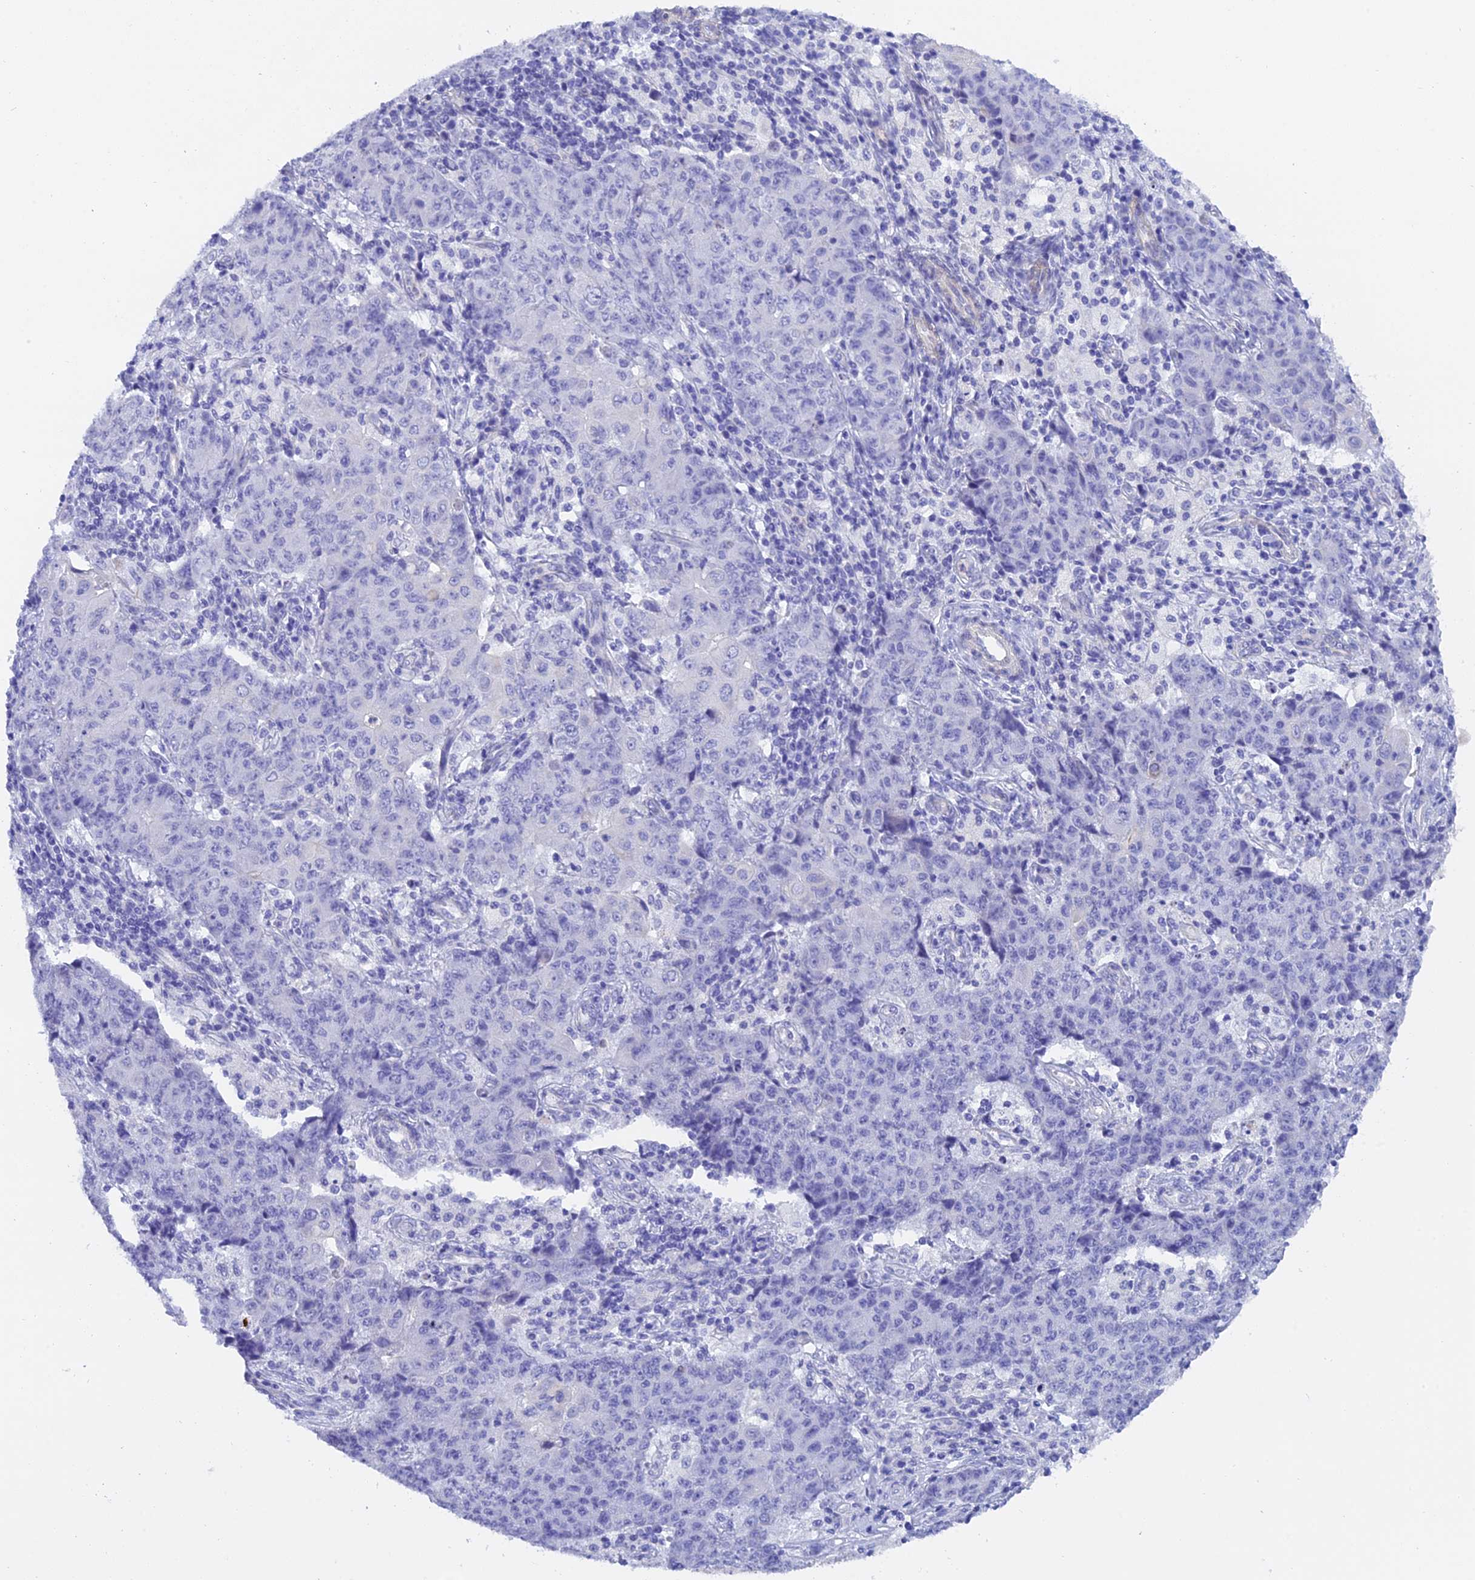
{"staining": {"intensity": "negative", "quantity": "none", "location": "none"}, "tissue": "ovarian cancer", "cell_type": "Tumor cells", "image_type": "cancer", "snomed": [{"axis": "morphology", "description": "Carcinoma, endometroid"}, {"axis": "topography", "description": "Ovary"}], "caption": "Immunohistochemistry (IHC) histopathology image of neoplastic tissue: human endometroid carcinoma (ovarian) stained with DAB (3,3'-diaminobenzidine) demonstrates no significant protein expression in tumor cells.", "gene": "C17orf67", "patient": {"sex": "female", "age": 42}}